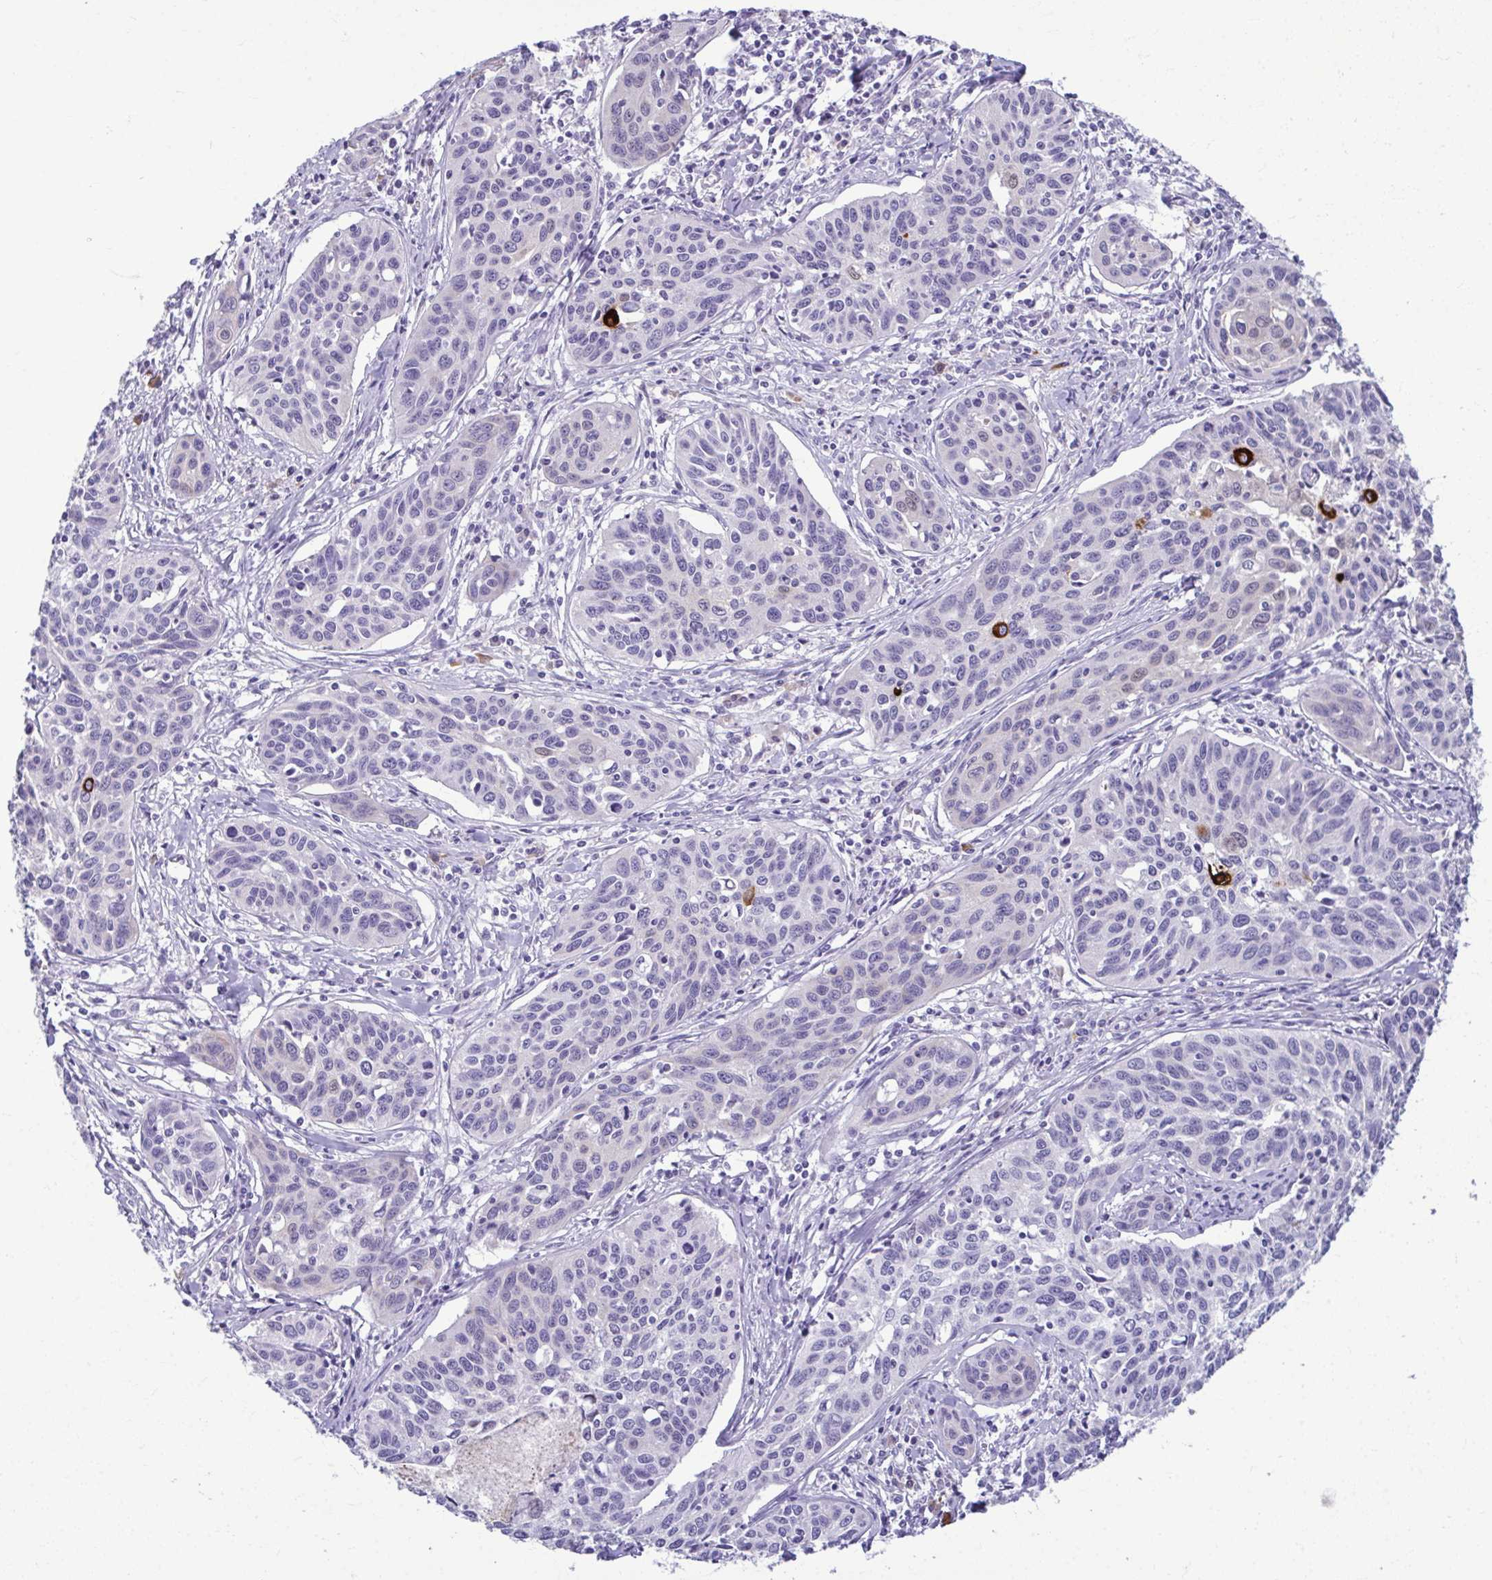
{"staining": {"intensity": "strong", "quantity": "<25%", "location": "cytoplasmic/membranous"}, "tissue": "cervical cancer", "cell_type": "Tumor cells", "image_type": "cancer", "snomed": [{"axis": "morphology", "description": "Squamous cell carcinoma, NOS"}, {"axis": "topography", "description": "Cervix"}], "caption": "A brown stain highlights strong cytoplasmic/membranous positivity of a protein in cervical cancer tumor cells.", "gene": "SERPINI1", "patient": {"sex": "female", "age": 31}}